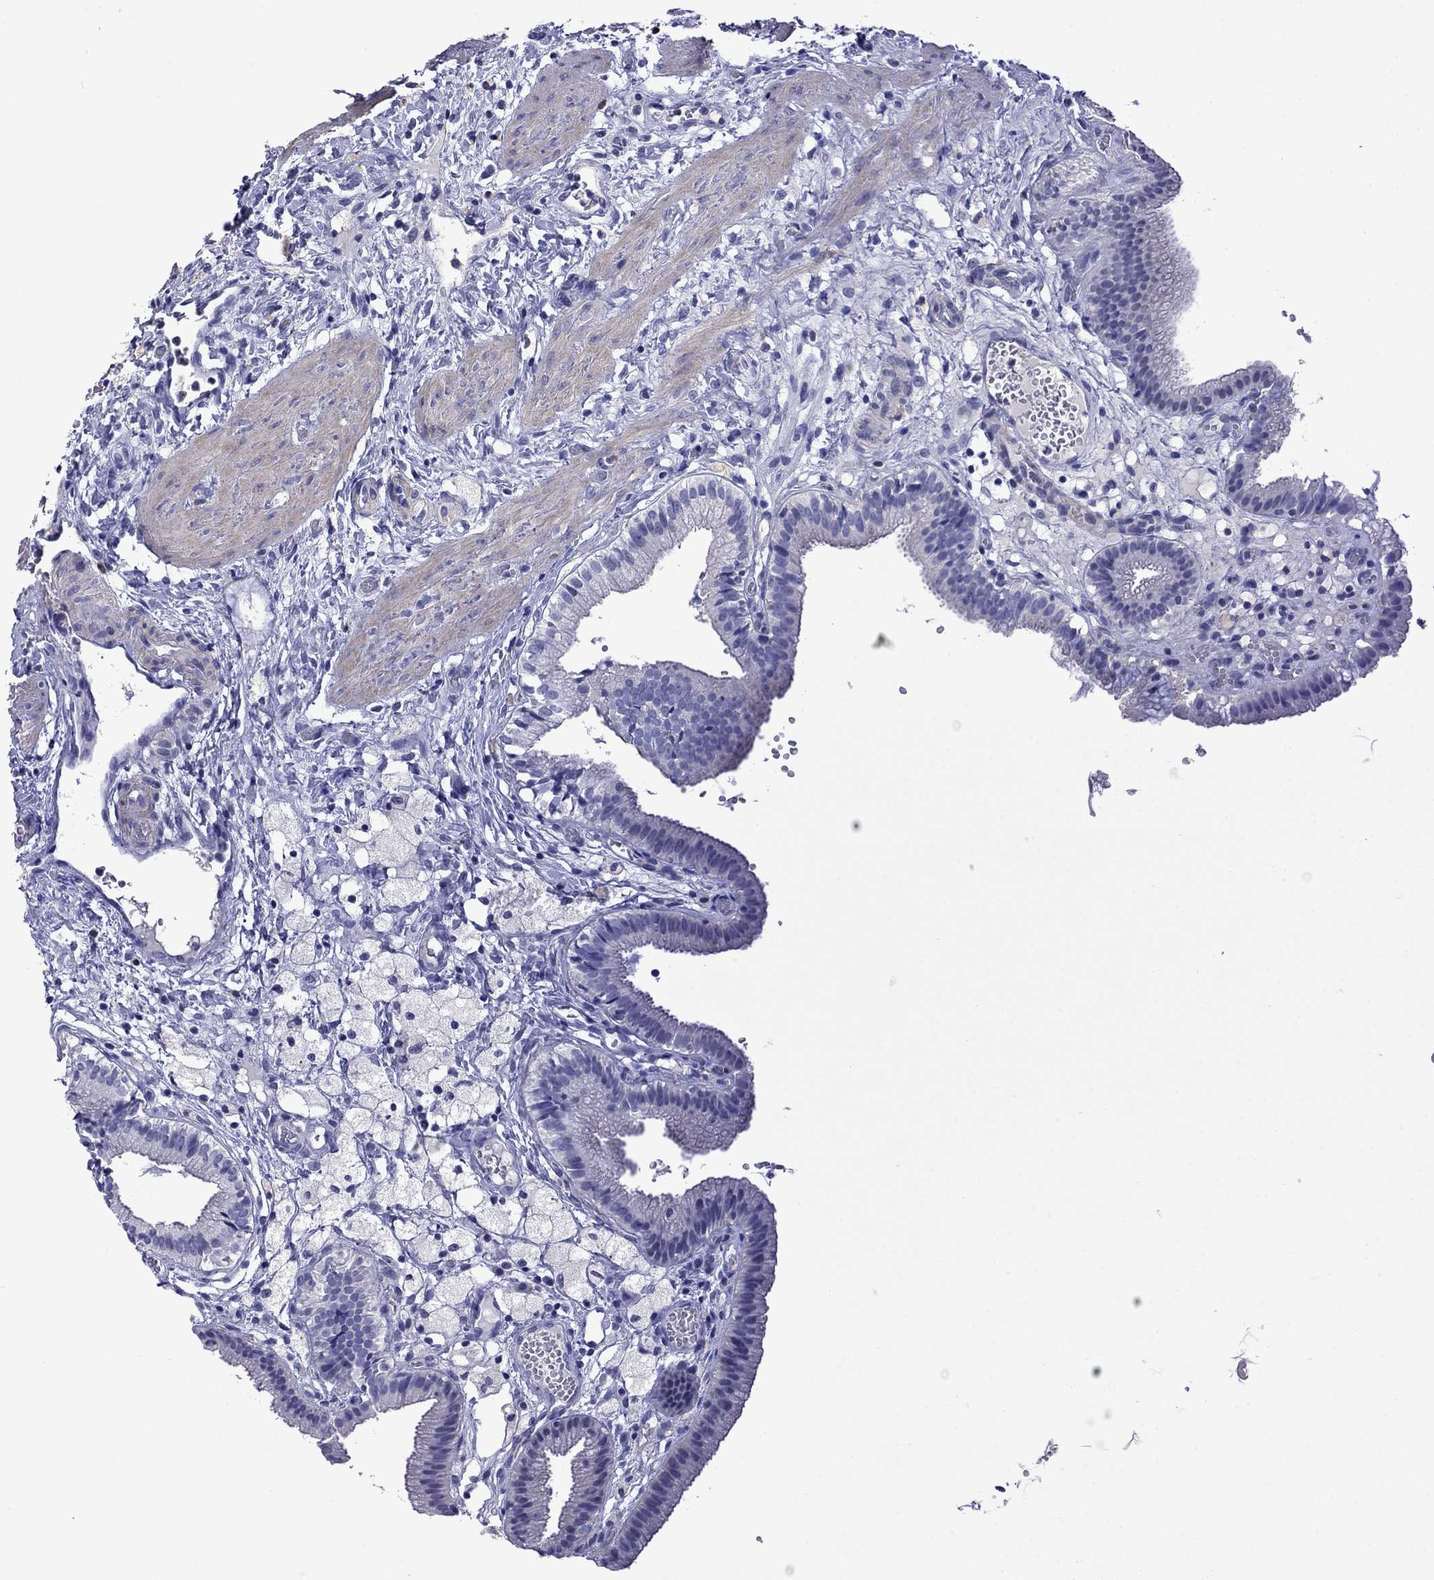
{"staining": {"intensity": "negative", "quantity": "none", "location": "none"}, "tissue": "gallbladder", "cell_type": "Glandular cells", "image_type": "normal", "snomed": [{"axis": "morphology", "description": "Normal tissue, NOS"}, {"axis": "topography", "description": "Gallbladder"}], "caption": "This is an immunohistochemistry micrograph of unremarkable human gallbladder. There is no staining in glandular cells.", "gene": "STAR", "patient": {"sex": "female", "age": 24}}